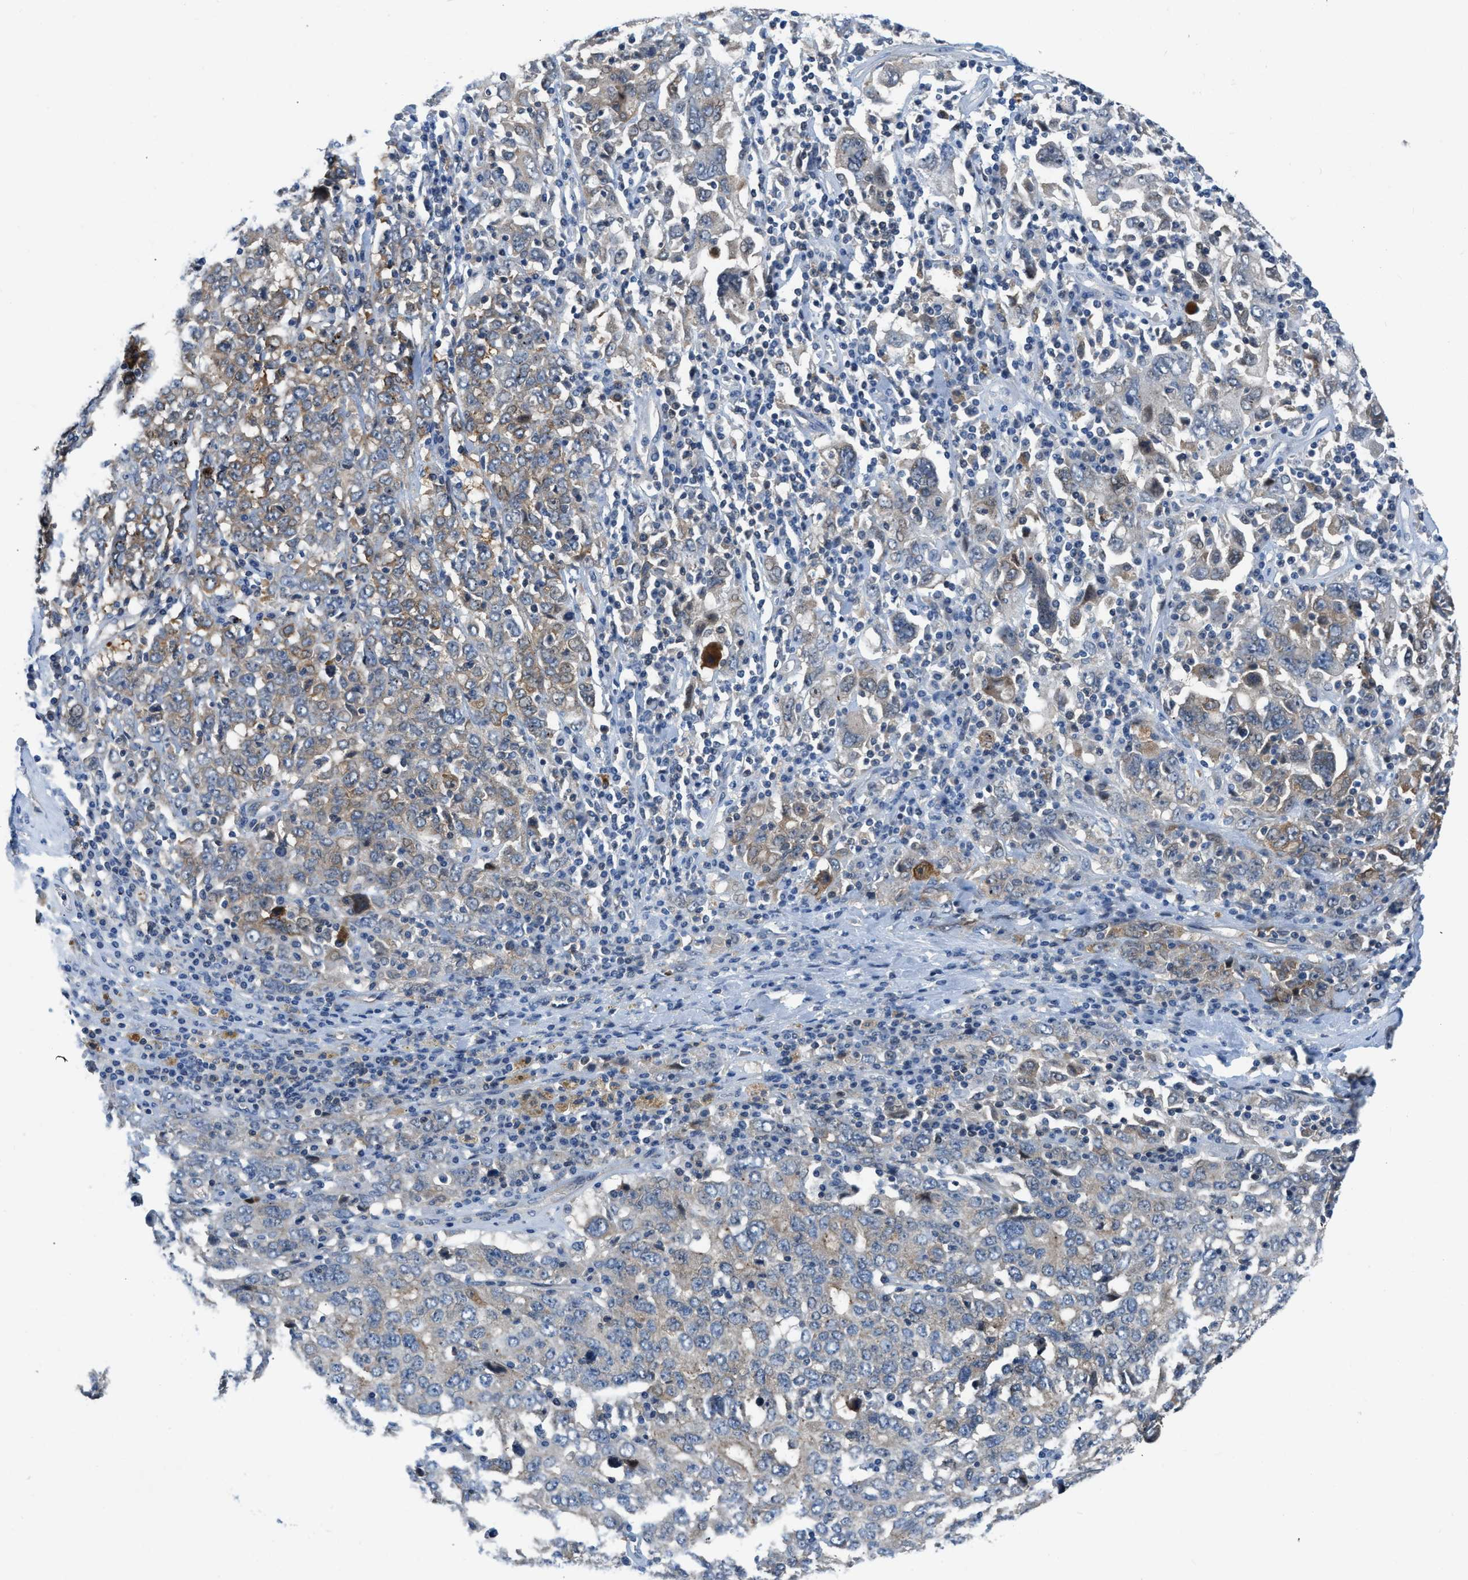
{"staining": {"intensity": "weak", "quantity": "<25%", "location": "cytoplasmic/membranous"}, "tissue": "ovarian cancer", "cell_type": "Tumor cells", "image_type": "cancer", "snomed": [{"axis": "morphology", "description": "Carcinoma, endometroid"}, {"axis": "topography", "description": "Ovary"}], "caption": "Immunohistochemistry photomicrograph of neoplastic tissue: human ovarian endometroid carcinoma stained with DAB (3,3'-diaminobenzidine) displays no significant protein positivity in tumor cells.", "gene": "PFKP", "patient": {"sex": "female", "age": 62}}